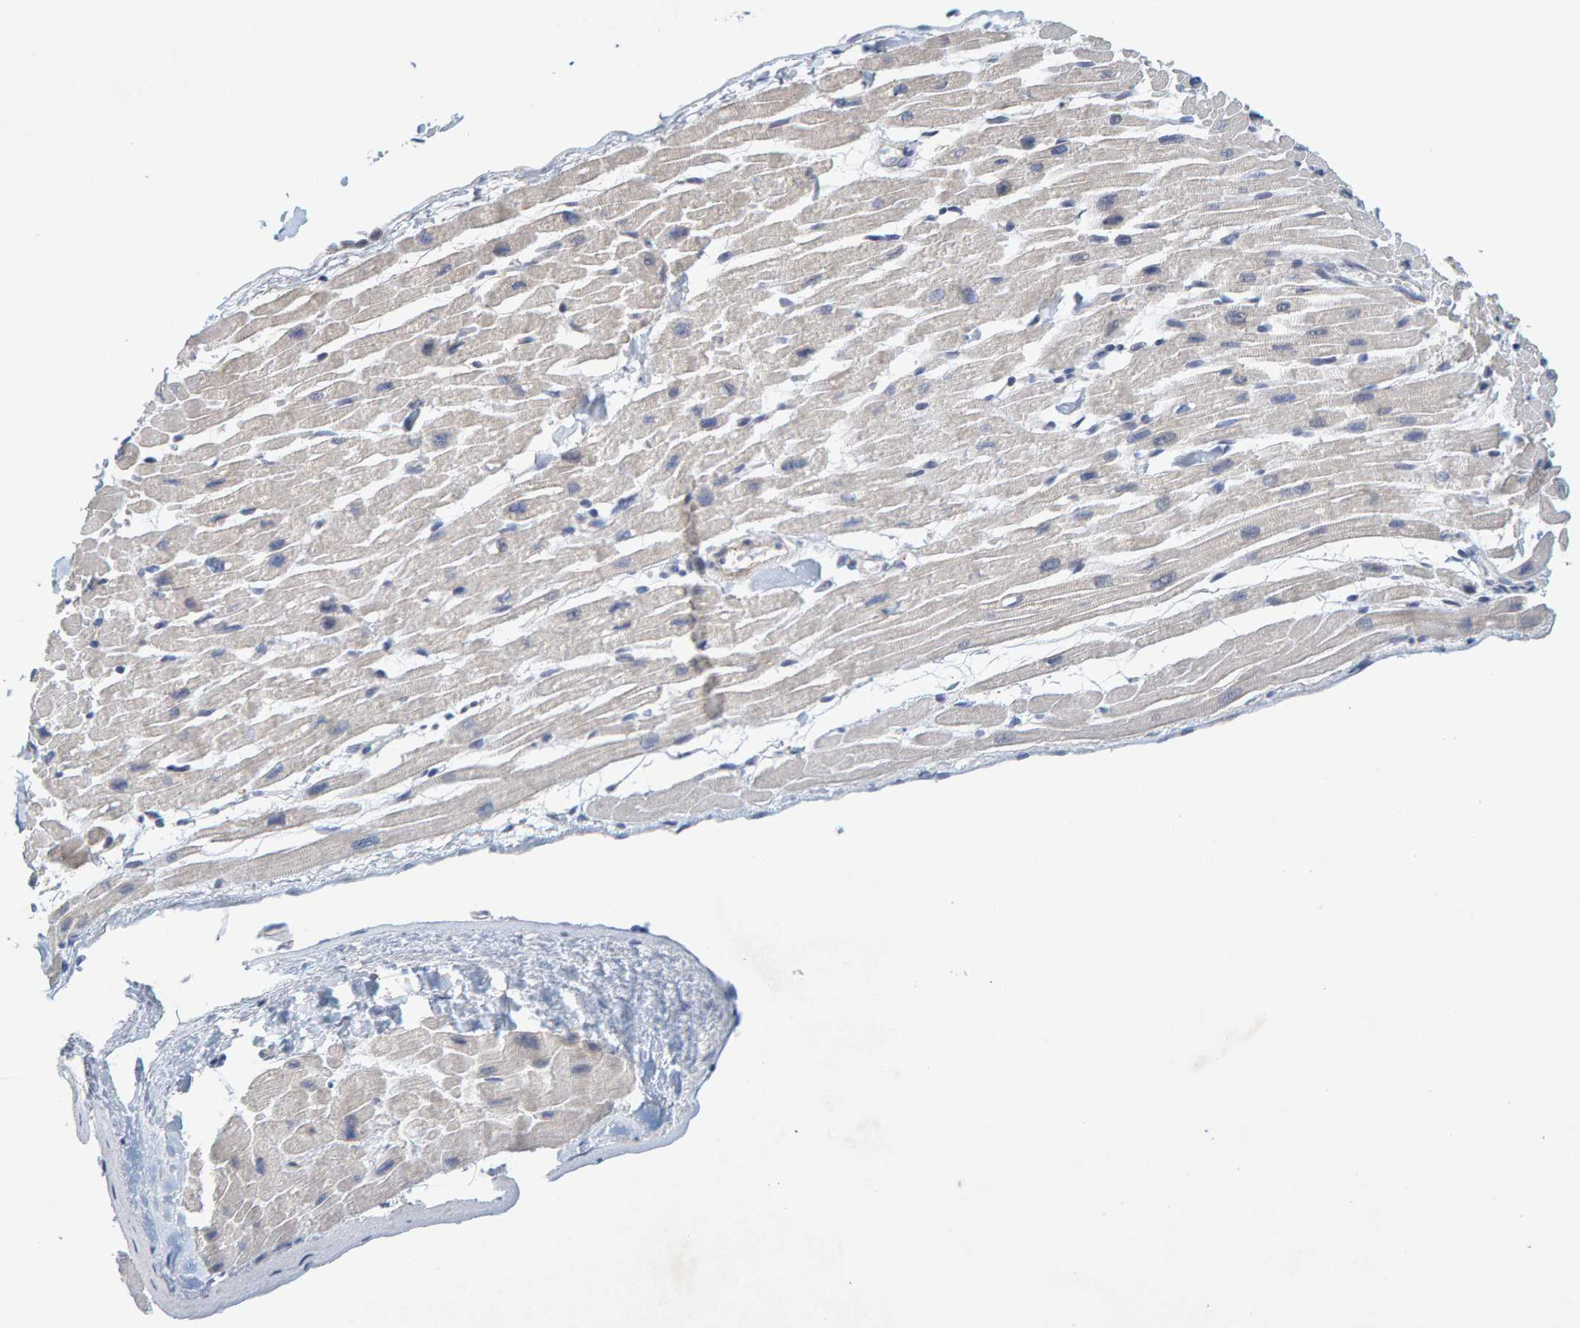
{"staining": {"intensity": "negative", "quantity": "none", "location": "none"}, "tissue": "heart muscle", "cell_type": "Cardiomyocytes", "image_type": "normal", "snomed": [{"axis": "morphology", "description": "Normal tissue, NOS"}, {"axis": "topography", "description": "Heart"}], "caption": "Histopathology image shows no significant protein staining in cardiomyocytes of normal heart muscle. (Brightfield microscopy of DAB immunohistochemistry at high magnification).", "gene": "ZNF77", "patient": {"sex": "male", "age": 45}}